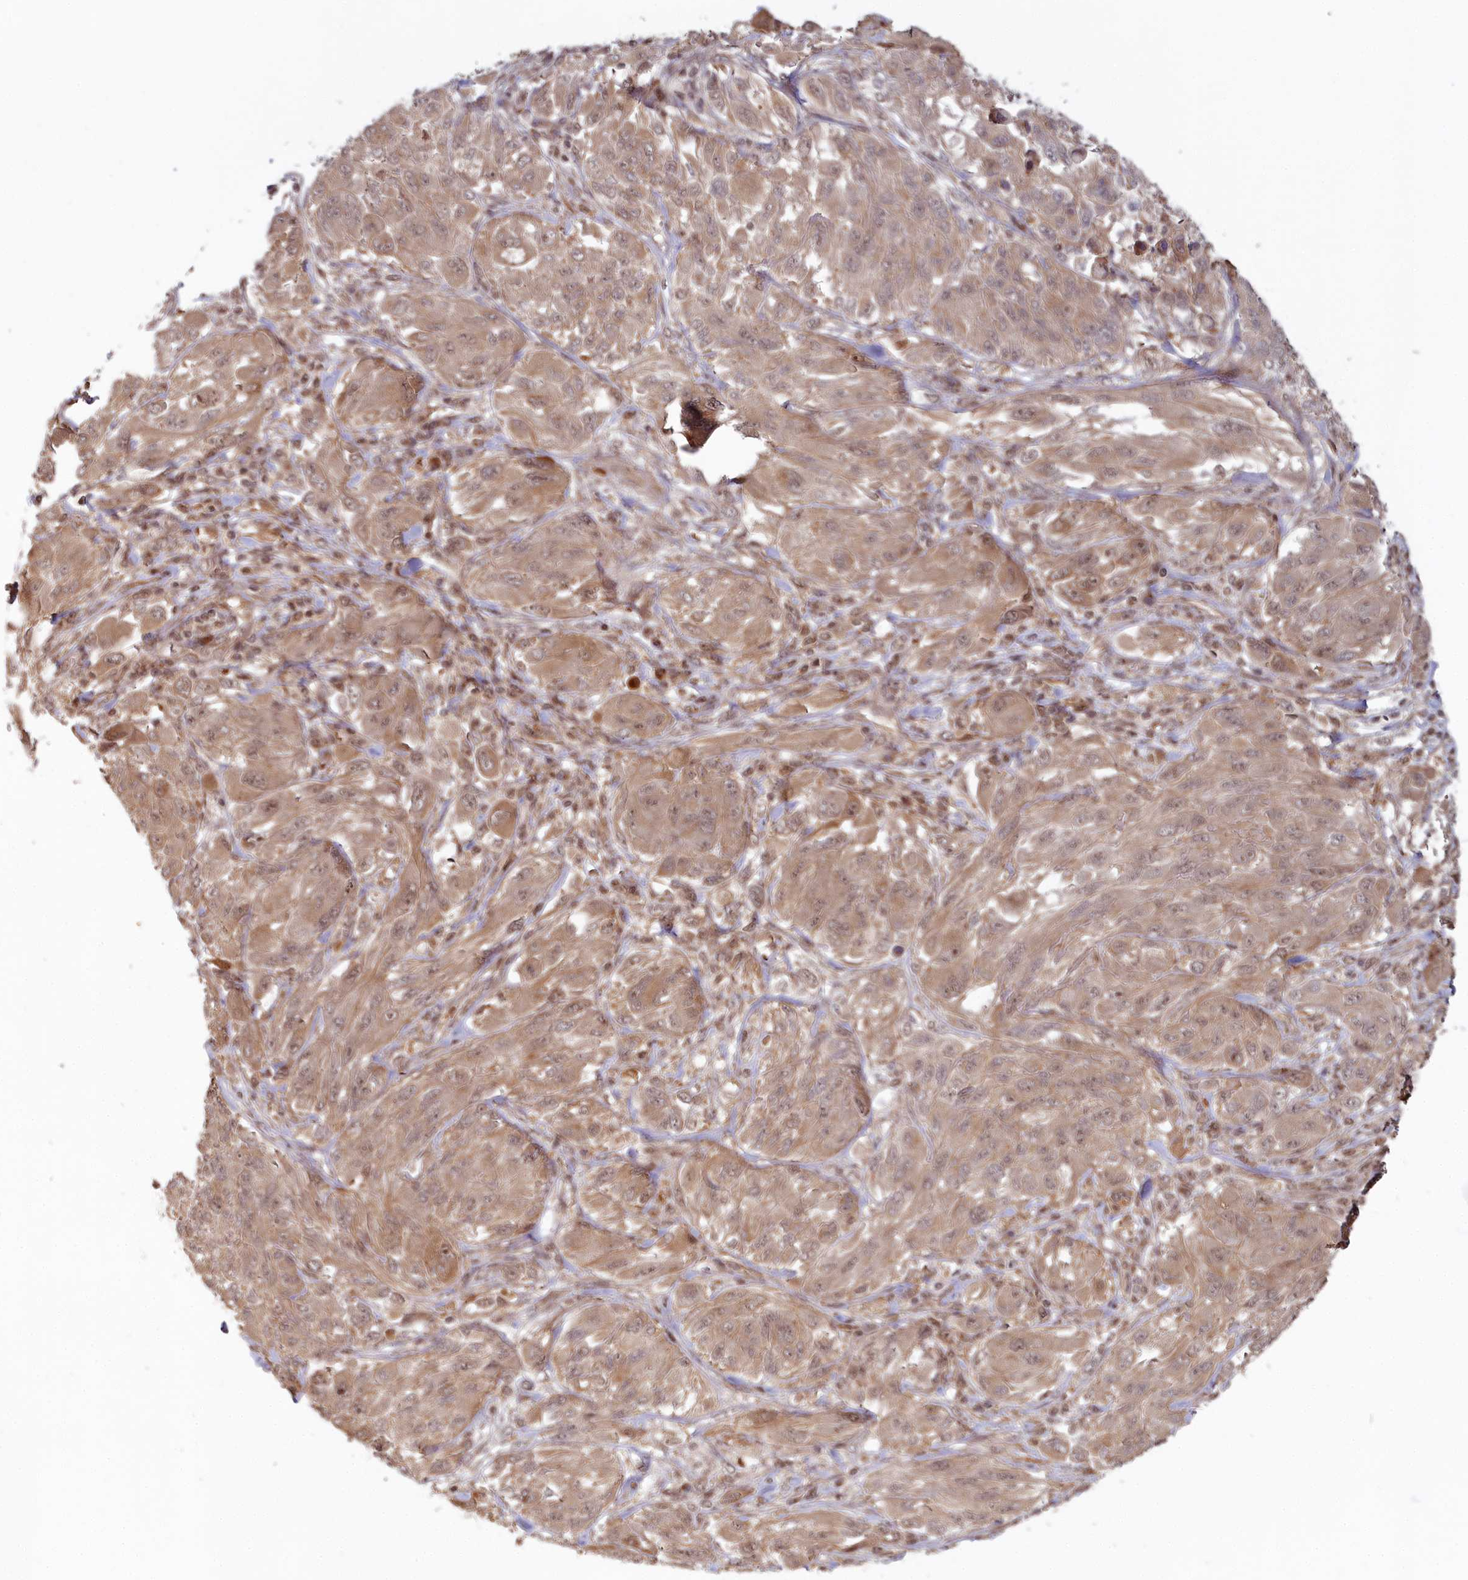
{"staining": {"intensity": "weak", "quantity": ">75%", "location": "cytoplasmic/membranous"}, "tissue": "melanoma", "cell_type": "Tumor cells", "image_type": "cancer", "snomed": [{"axis": "morphology", "description": "Malignant melanoma, NOS"}, {"axis": "topography", "description": "Skin"}], "caption": "Immunohistochemical staining of malignant melanoma exhibits low levels of weak cytoplasmic/membranous protein positivity in approximately >75% of tumor cells.", "gene": "WAPL", "patient": {"sex": "female", "age": 91}}